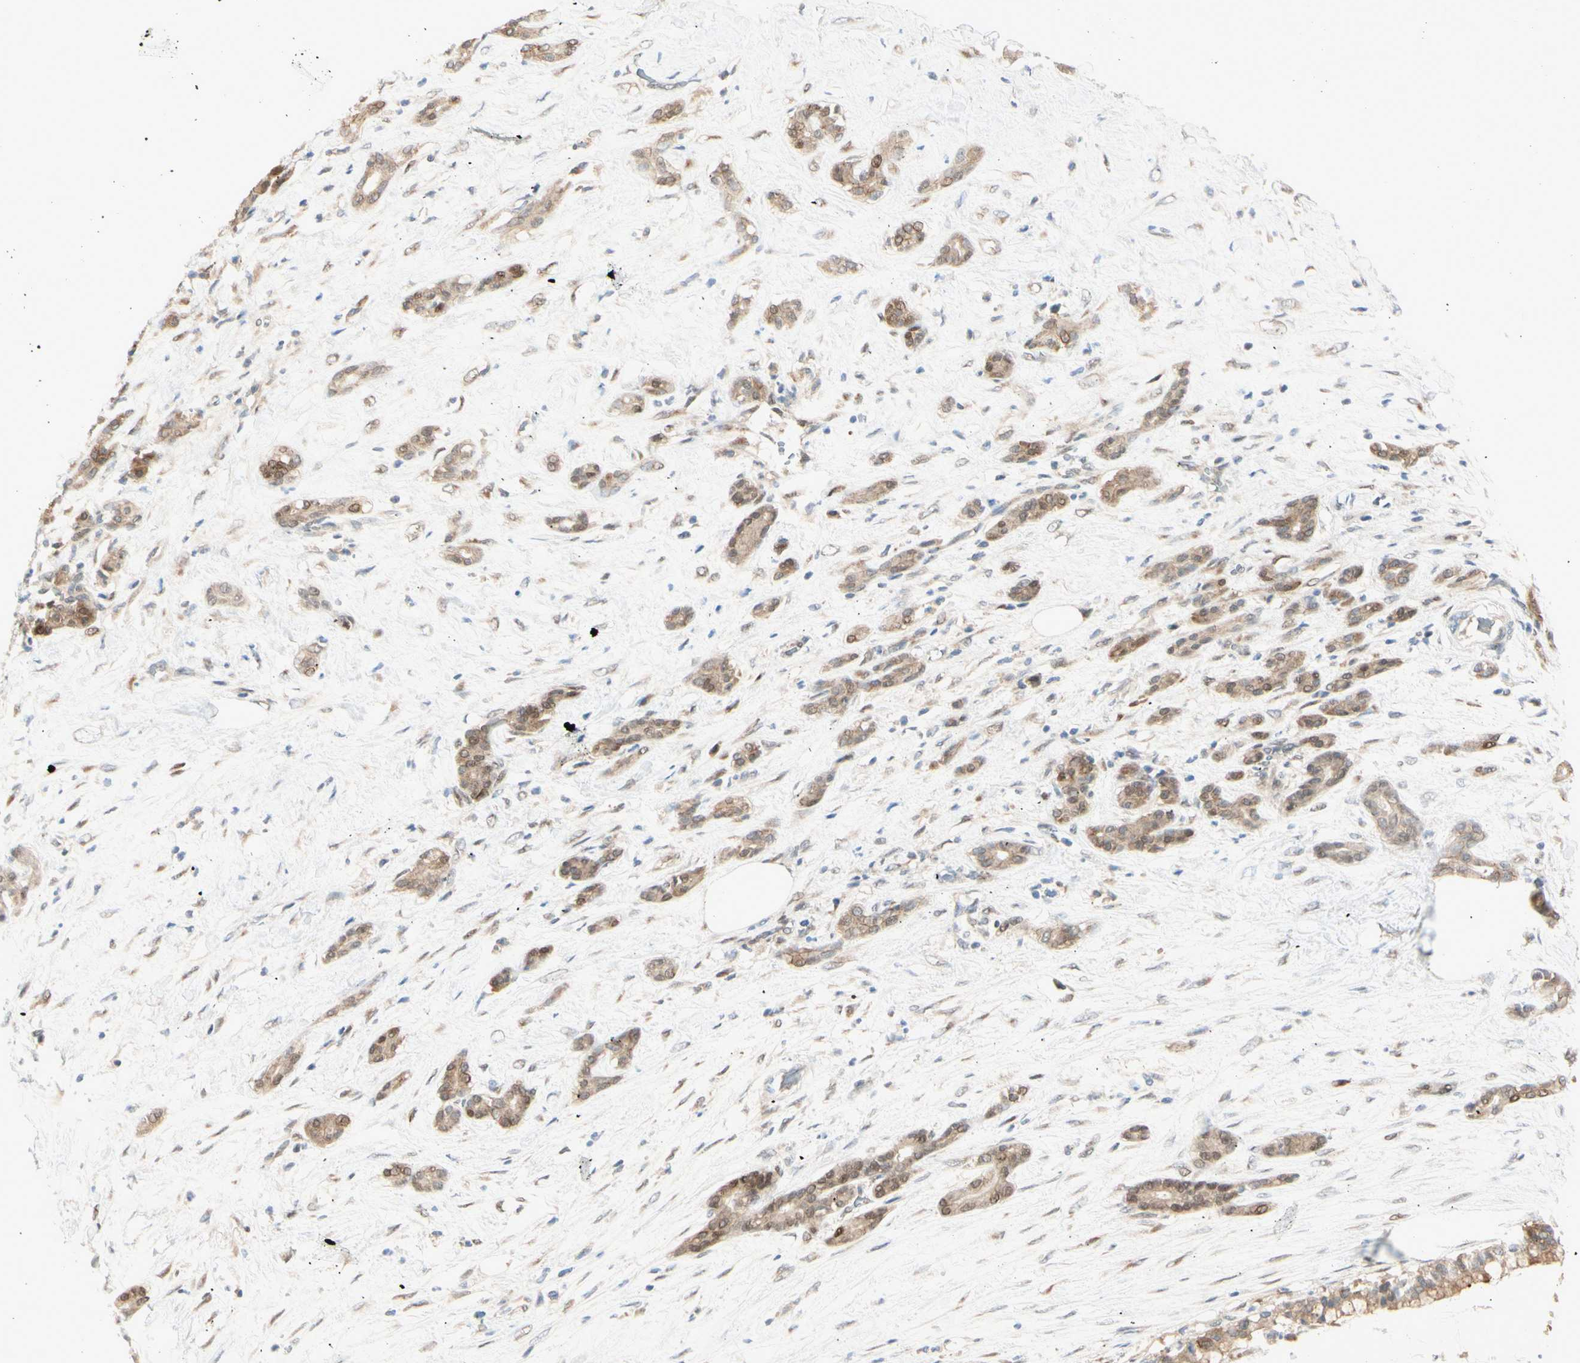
{"staining": {"intensity": "moderate", "quantity": ">75%", "location": "cytoplasmic/membranous"}, "tissue": "pancreatic cancer", "cell_type": "Tumor cells", "image_type": "cancer", "snomed": [{"axis": "morphology", "description": "Adenocarcinoma, NOS"}, {"axis": "topography", "description": "Pancreas"}], "caption": "About >75% of tumor cells in adenocarcinoma (pancreatic) display moderate cytoplasmic/membranous protein staining as visualized by brown immunohistochemical staining.", "gene": "PTTG1", "patient": {"sex": "male", "age": 41}}